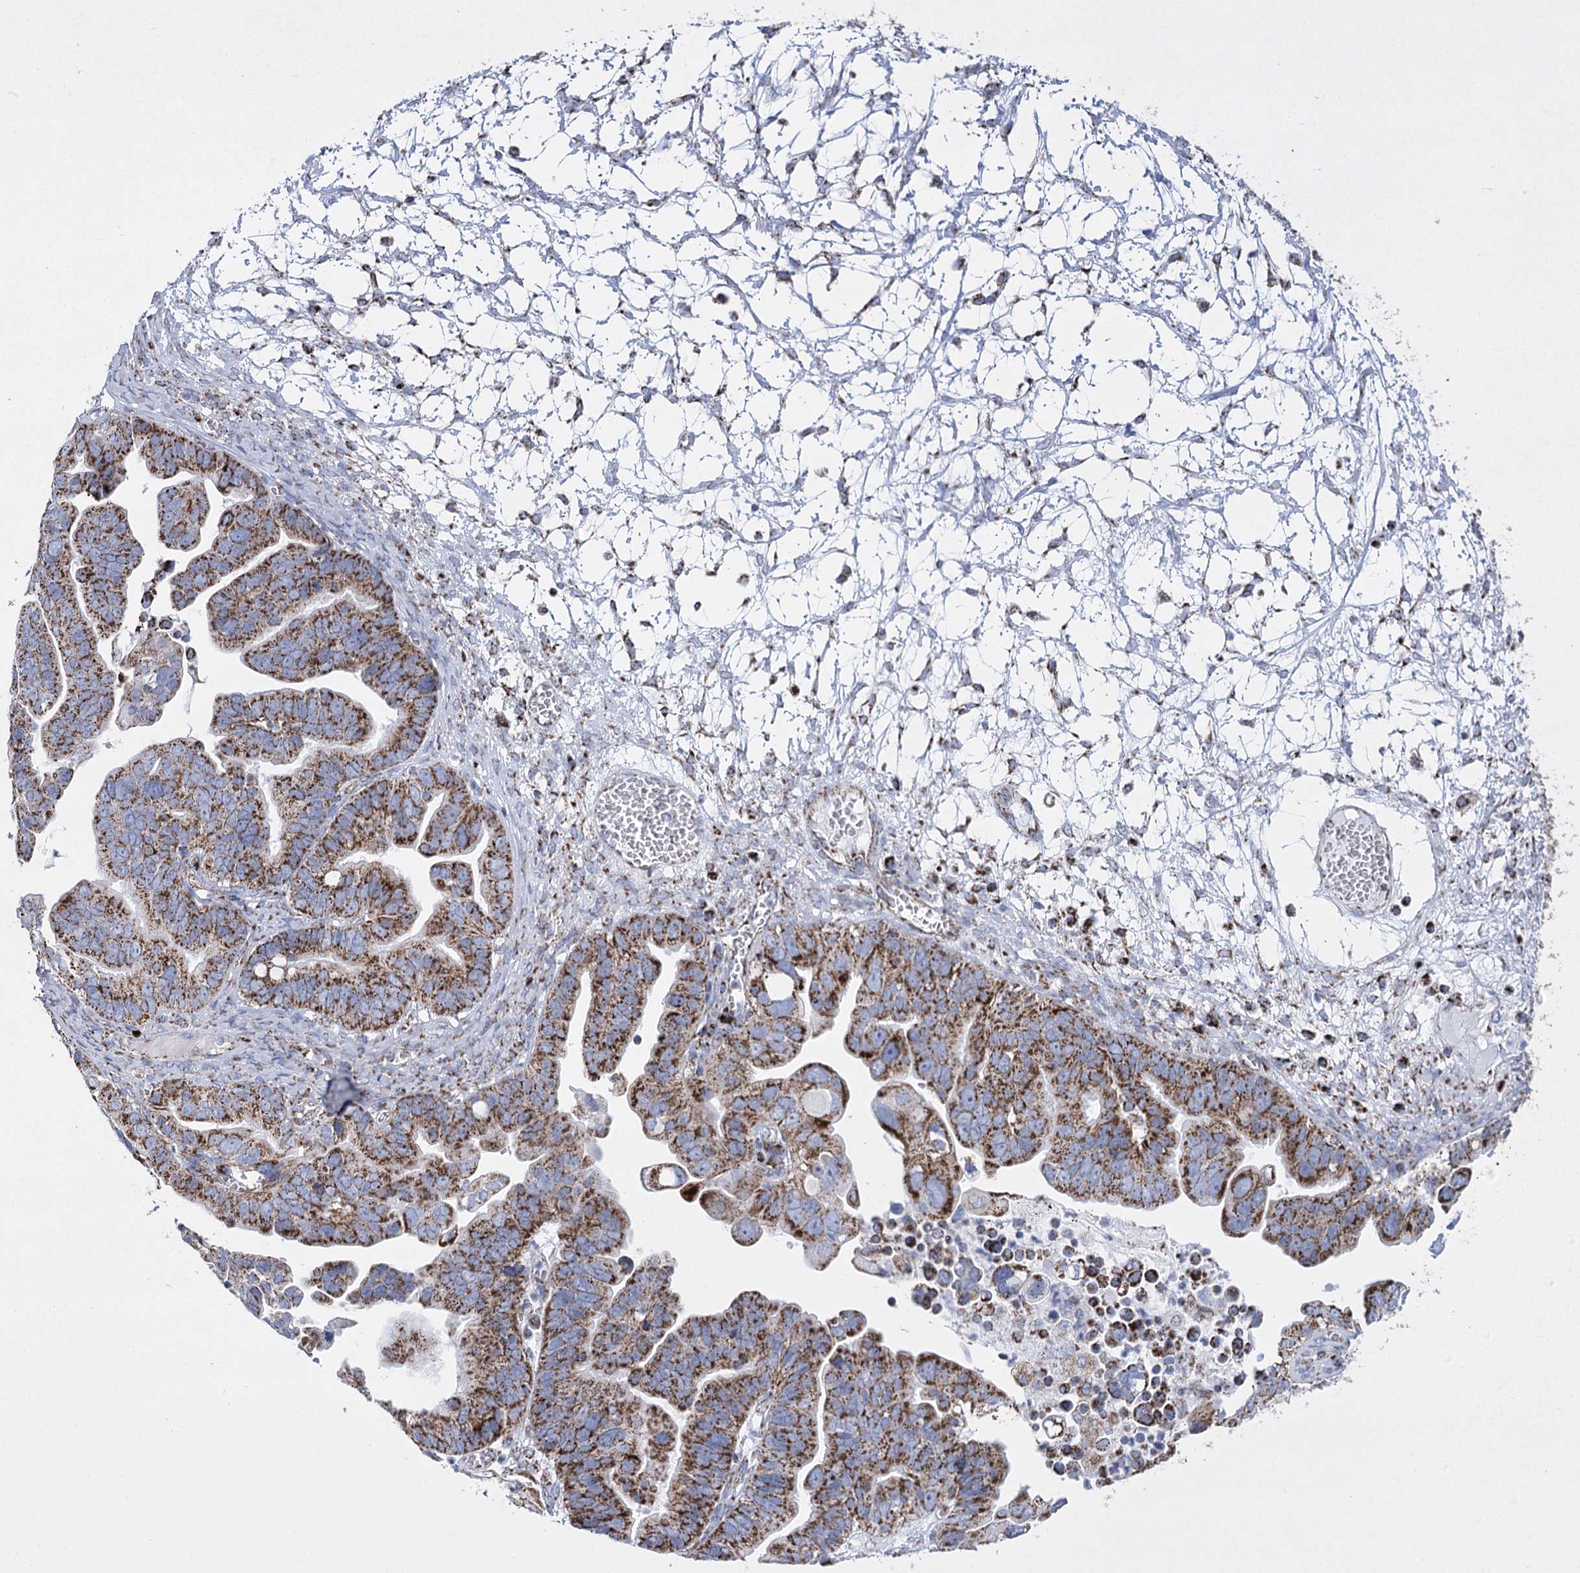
{"staining": {"intensity": "strong", "quantity": ">75%", "location": "cytoplasmic/membranous"}, "tissue": "ovarian cancer", "cell_type": "Tumor cells", "image_type": "cancer", "snomed": [{"axis": "morphology", "description": "Cystadenocarcinoma, serous, NOS"}, {"axis": "topography", "description": "Ovary"}], "caption": "The histopathology image shows immunohistochemical staining of ovarian cancer (serous cystadenocarcinoma). There is strong cytoplasmic/membranous expression is identified in about >75% of tumor cells. (DAB (3,3'-diaminobenzidine) IHC, brown staining for protein, blue staining for nuclei).", "gene": "PDHB", "patient": {"sex": "female", "age": 56}}